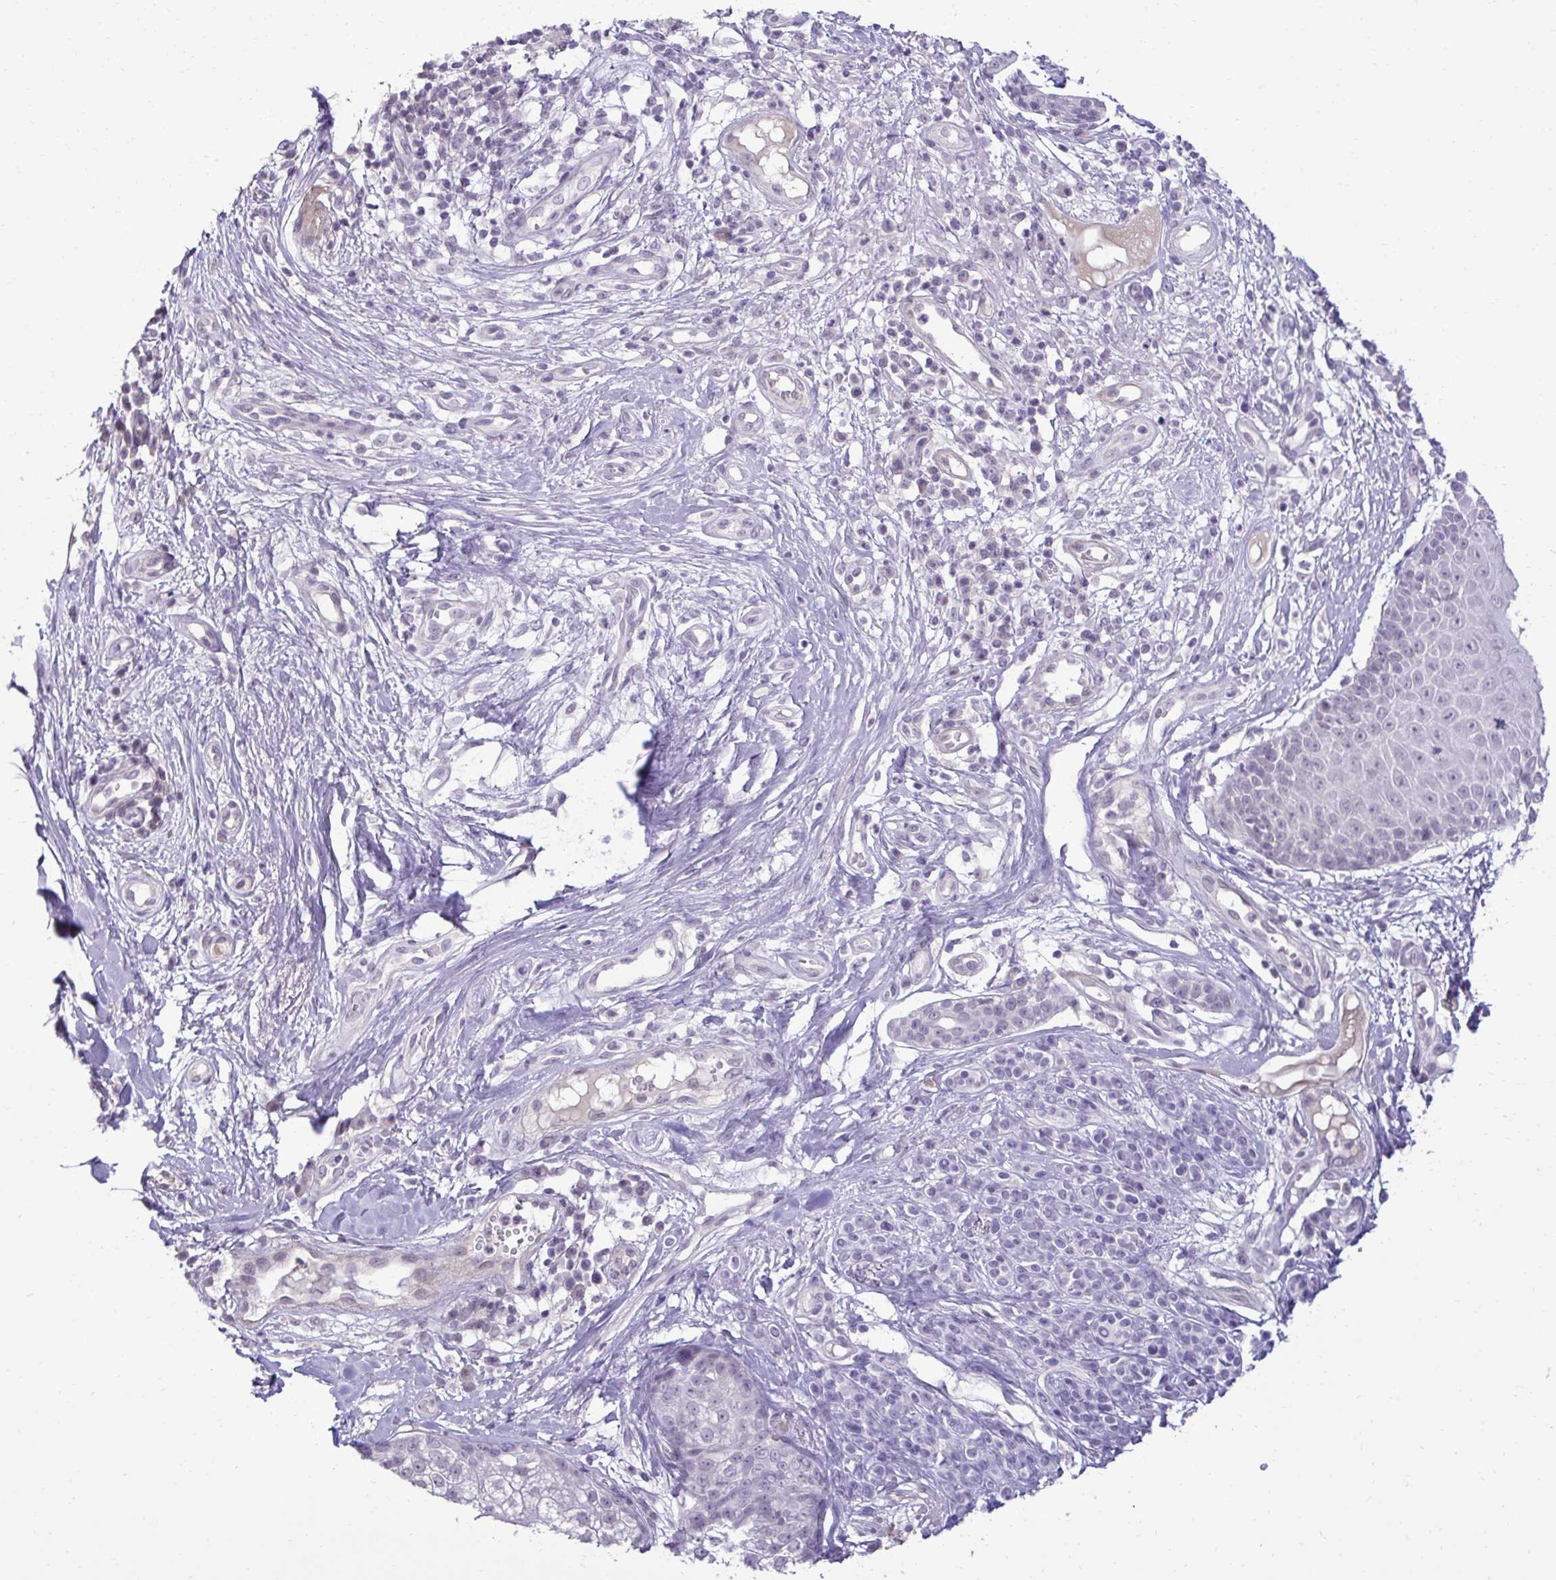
{"staining": {"intensity": "negative", "quantity": "none", "location": "none"}, "tissue": "skin cancer", "cell_type": "Tumor cells", "image_type": "cancer", "snomed": [{"axis": "morphology", "description": "Basal cell carcinoma"}, {"axis": "topography", "description": "Skin"}], "caption": "Immunohistochemical staining of human skin cancer (basal cell carcinoma) shows no significant positivity in tumor cells.", "gene": "SLC30A3", "patient": {"sex": "female", "age": 89}}